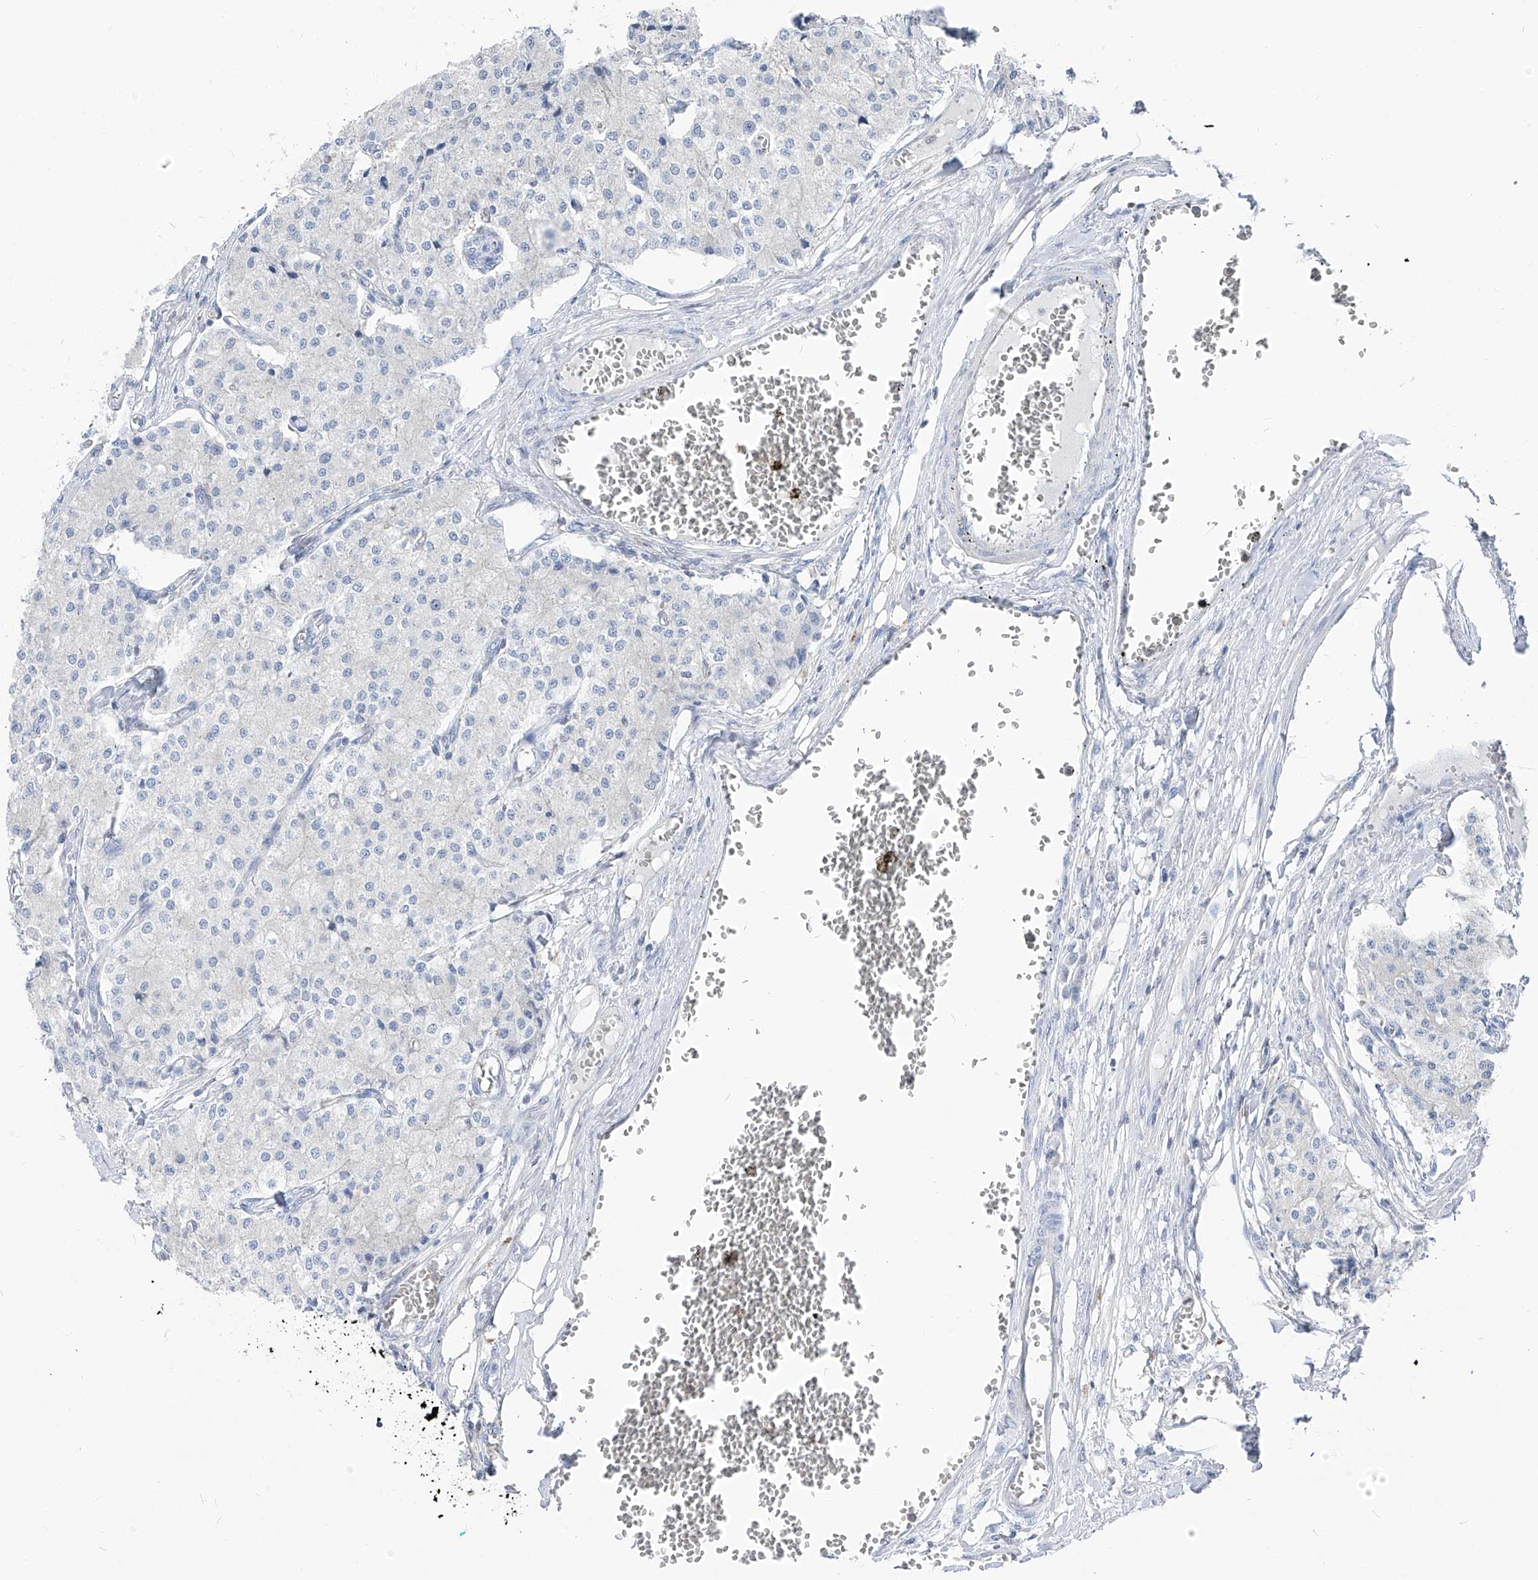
{"staining": {"intensity": "negative", "quantity": "none", "location": "none"}, "tissue": "carcinoid", "cell_type": "Tumor cells", "image_type": "cancer", "snomed": [{"axis": "morphology", "description": "Carcinoid, malignant, NOS"}, {"axis": "topography", "description": "Colon"}], "caption": "Photomicrograph shows no protein positivity in tumor cells of carcinoid tissue. Brightfield microscopy of immunohistochemistry stained with DAB (brown) and hematoxylin (blue), captured at high magnification.", "gene": "UFL1", "patient": {"sex": "female", "age": 52}}